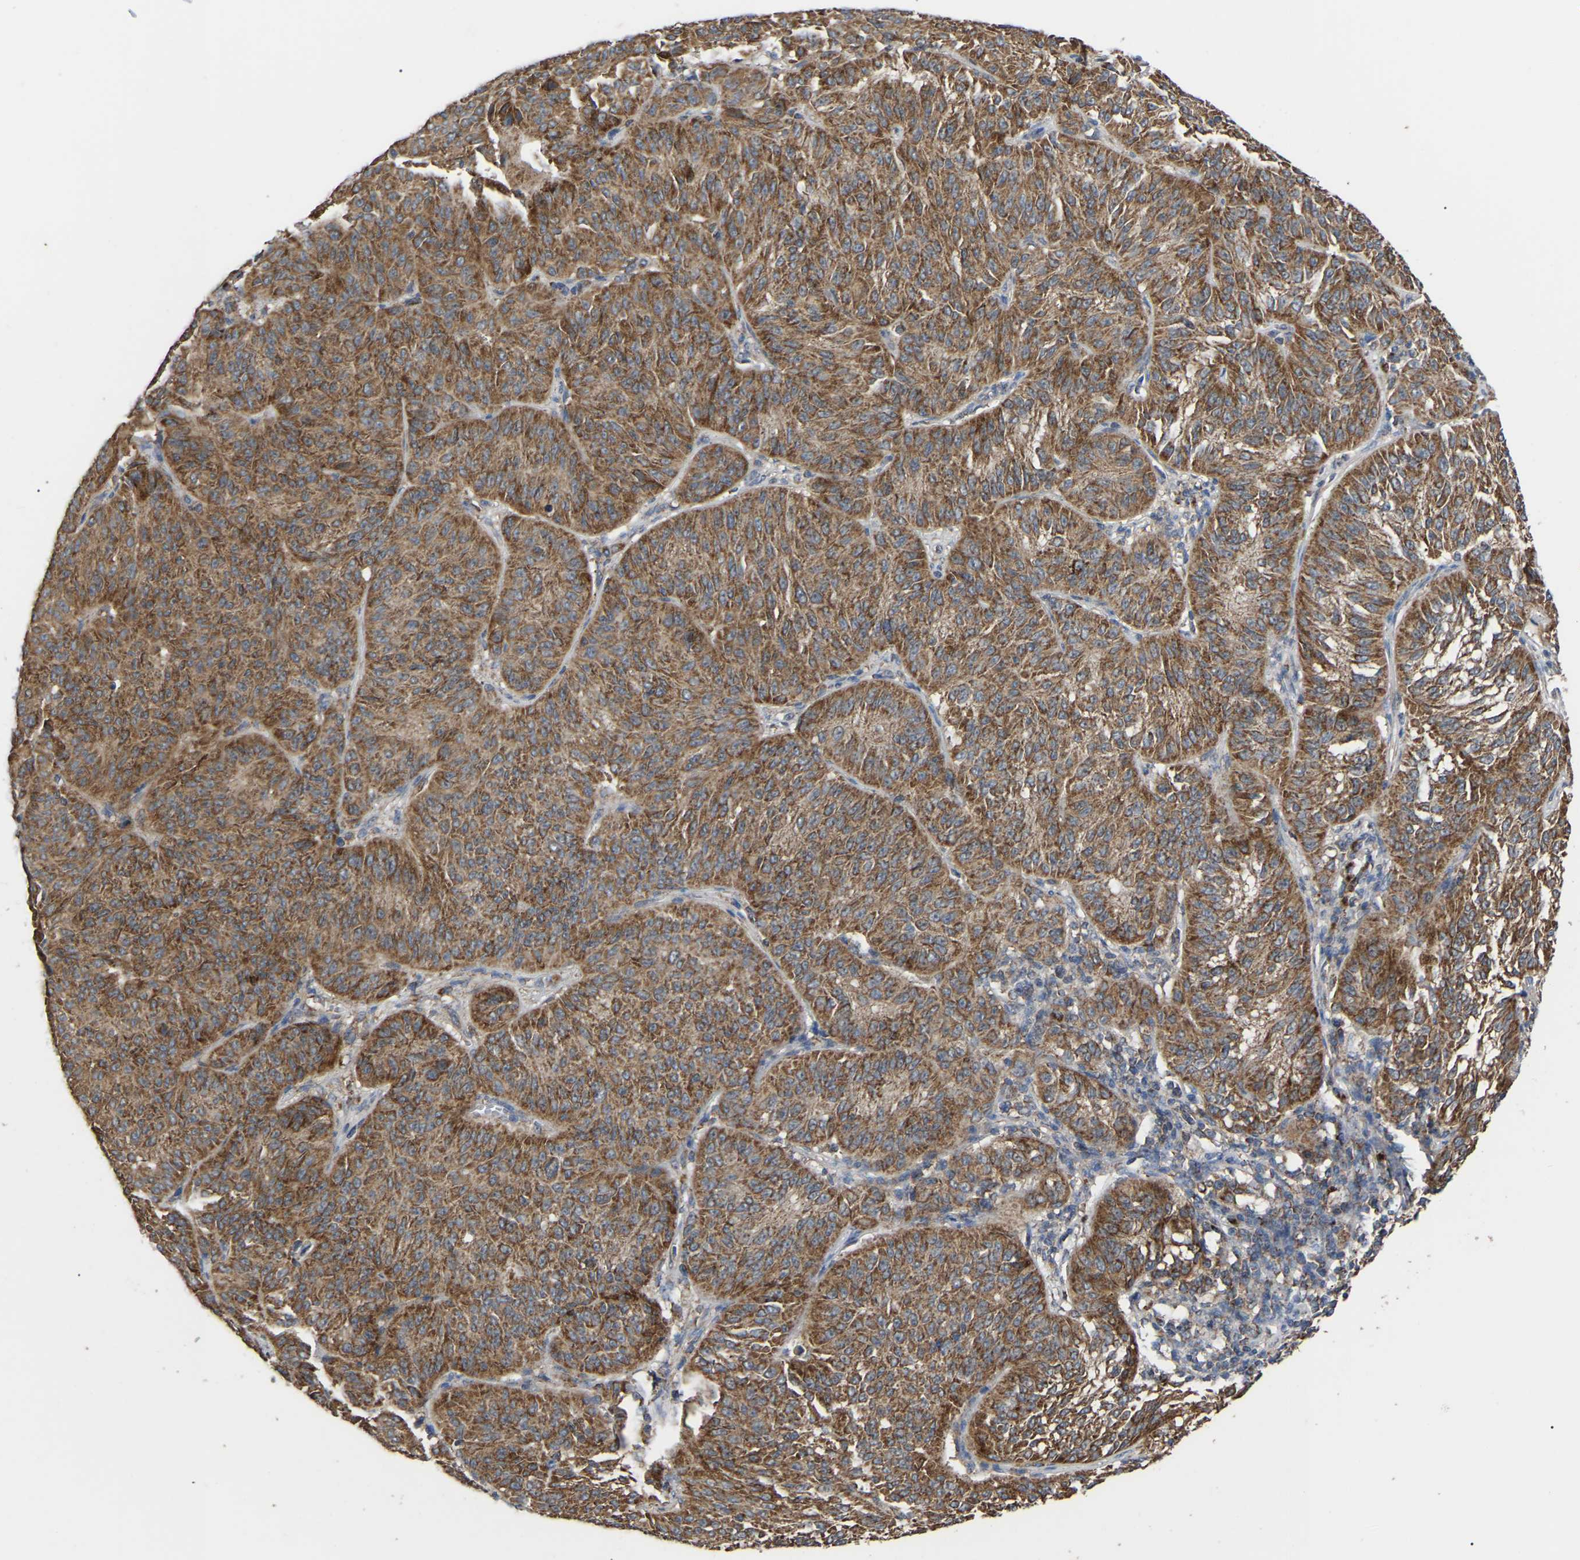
{"staining": {"intensity": "moderate", "quantity": ">75%", "location": "cytoplasmic/membranous"}, "tissue": "melanoma", "cell_type": "Tumor cells", "image_type": "cancer", "snomed": [{"axis": "morphology", "description": "Malignant melanoma, NOS"}, {"axis": "topography", "description": "Skin"}], "caption": "Human melanoma stained for a protein (brown) shows moderate cytoplasmic/membranous positive positivity in about >75% of tumor cells.", "gene": "GCC1", "patient": {"sex": "female", "age": 72}}